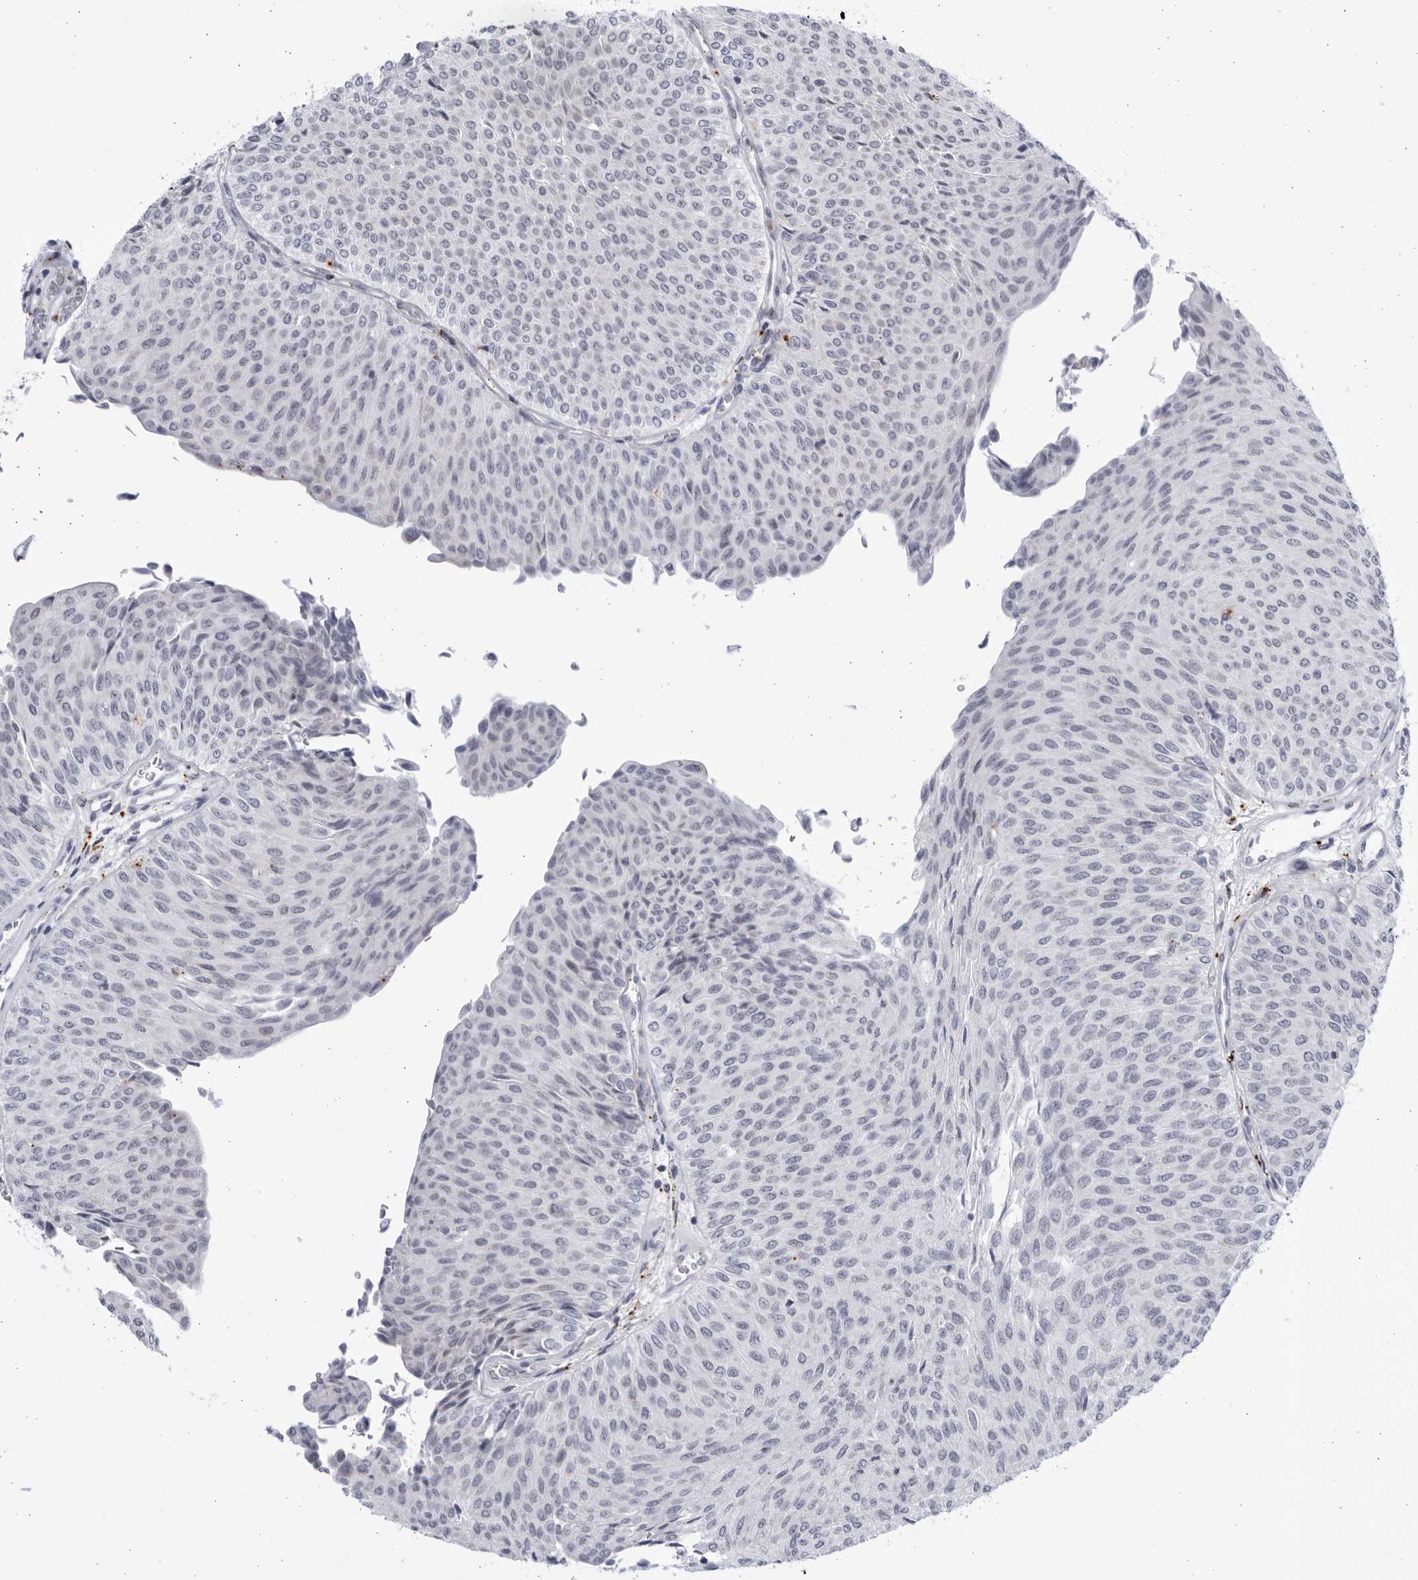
{"staining": {"intensity": "negative", "quantity": "none", "location": "none"}, "tissue": "urothelial cancer", "cell_type": "Tumor cells", "image_type": "cancer", "snomed": [{"axis": "morphology", "description": "Urothelial carcinoma, Low grade"}, {"axis": "topography", "description": "Urinary bladder"}], "caption": "IHC image of human low-grade urothelial carcinoma stained for a protein (brown), which exhibits no expression in tumor cells.", "gene": "CCDC181", "patient": {"sex": "male", "age": 78}}